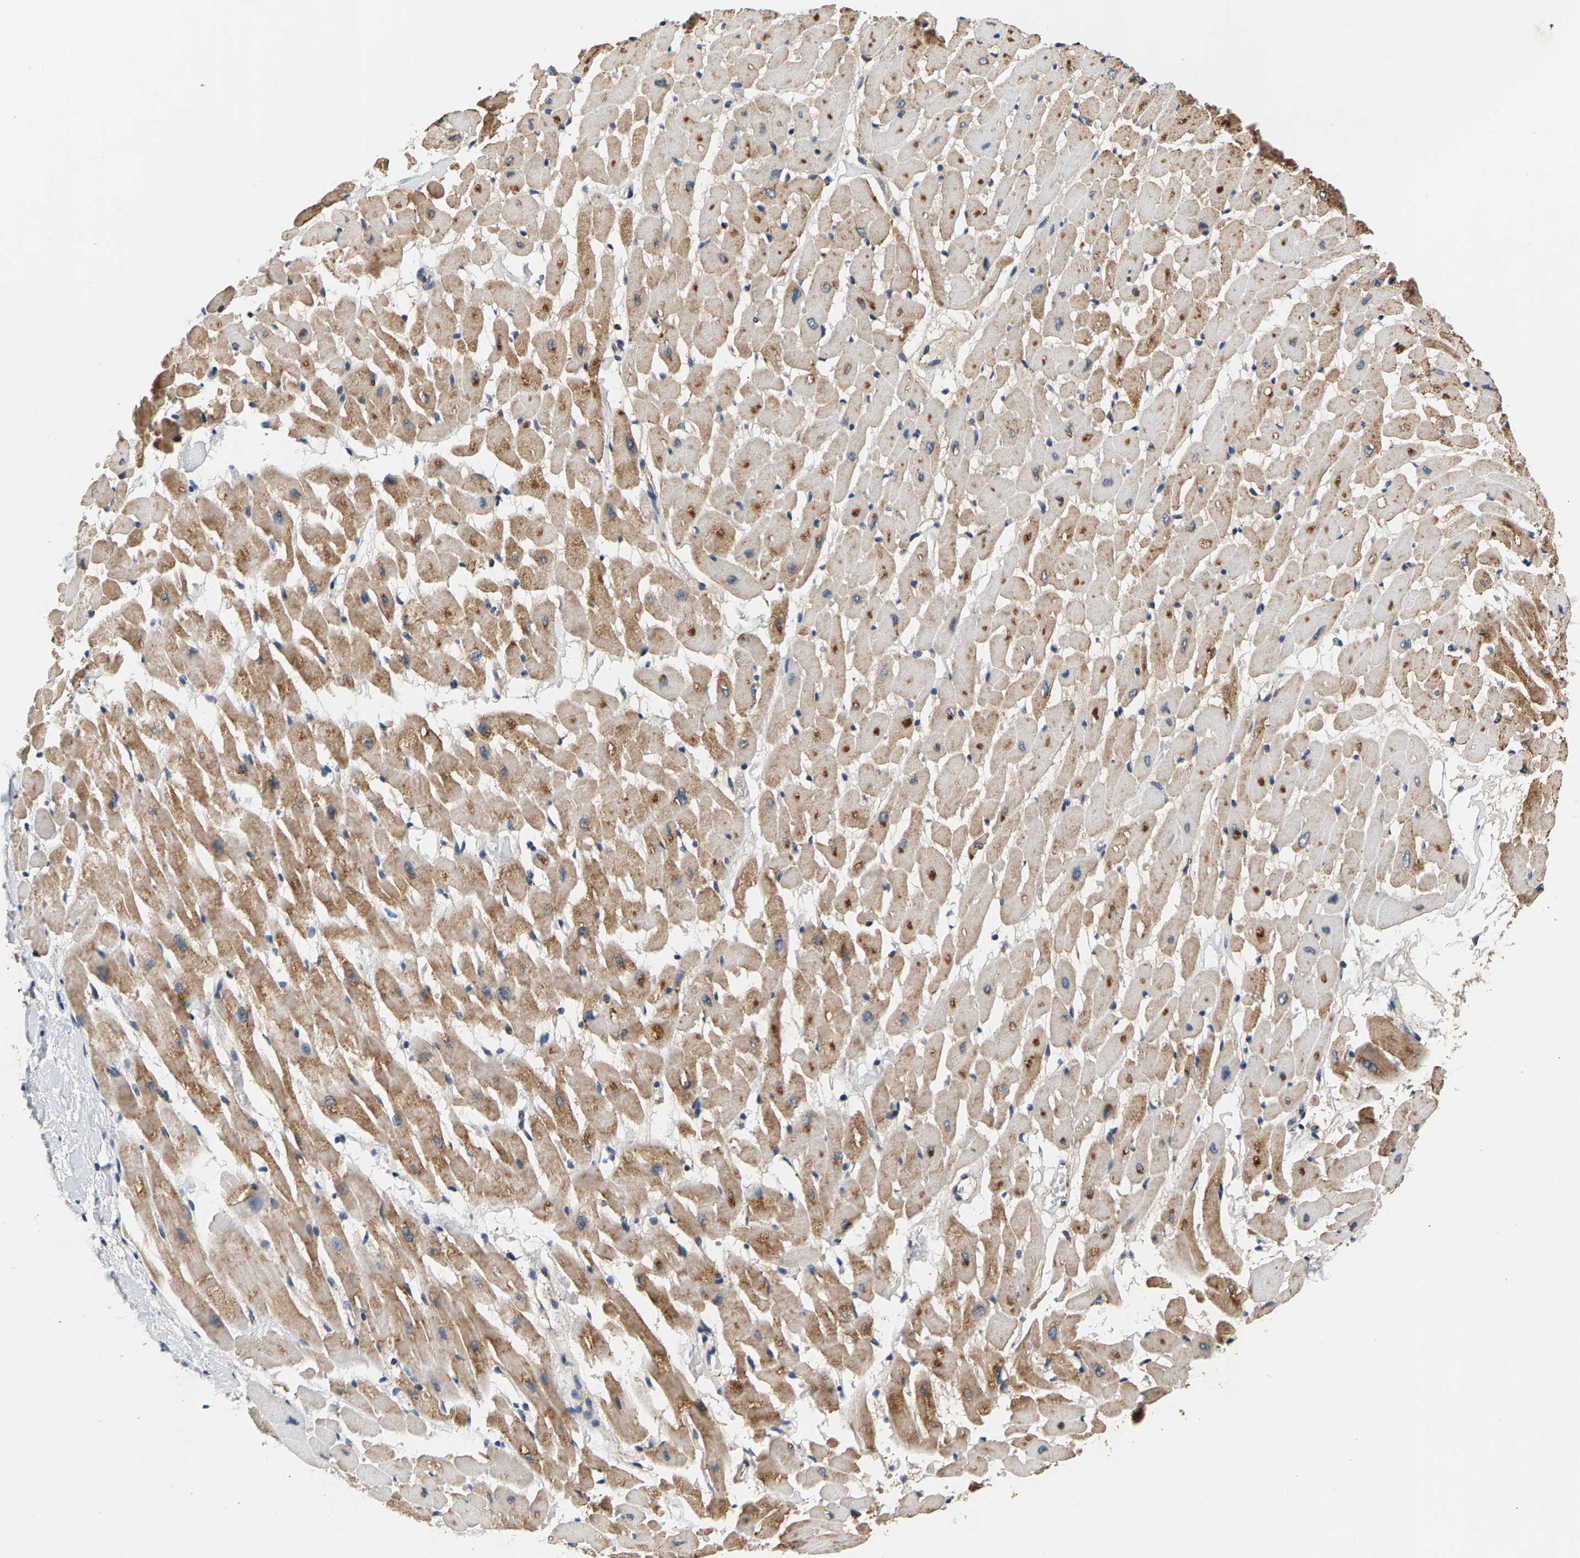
{"staining": {"intensity": "moderate", "quantity": ">75%", "location": "cytoplasmic/membranous"}, "tissue": "heart muscle", "cell_type": "Cardiomyocytes", "image_type": "normal", "snomed": [{"axis": "morphology", "description": "Normal tissue, NOS"}, {"axis": "topography", "description": "Heart"}], "caption": "Immunohistochemistry (IHC) photomicrograph of unremarkable heart muscle stained for a protein (brown), which exhibits medium levels of moderate cytoplasmic/membranous positivity in approximately >75% of cardiomyocytes.", "gene": "PDE1A", "patient": {"sex": "male", "age": 45}}